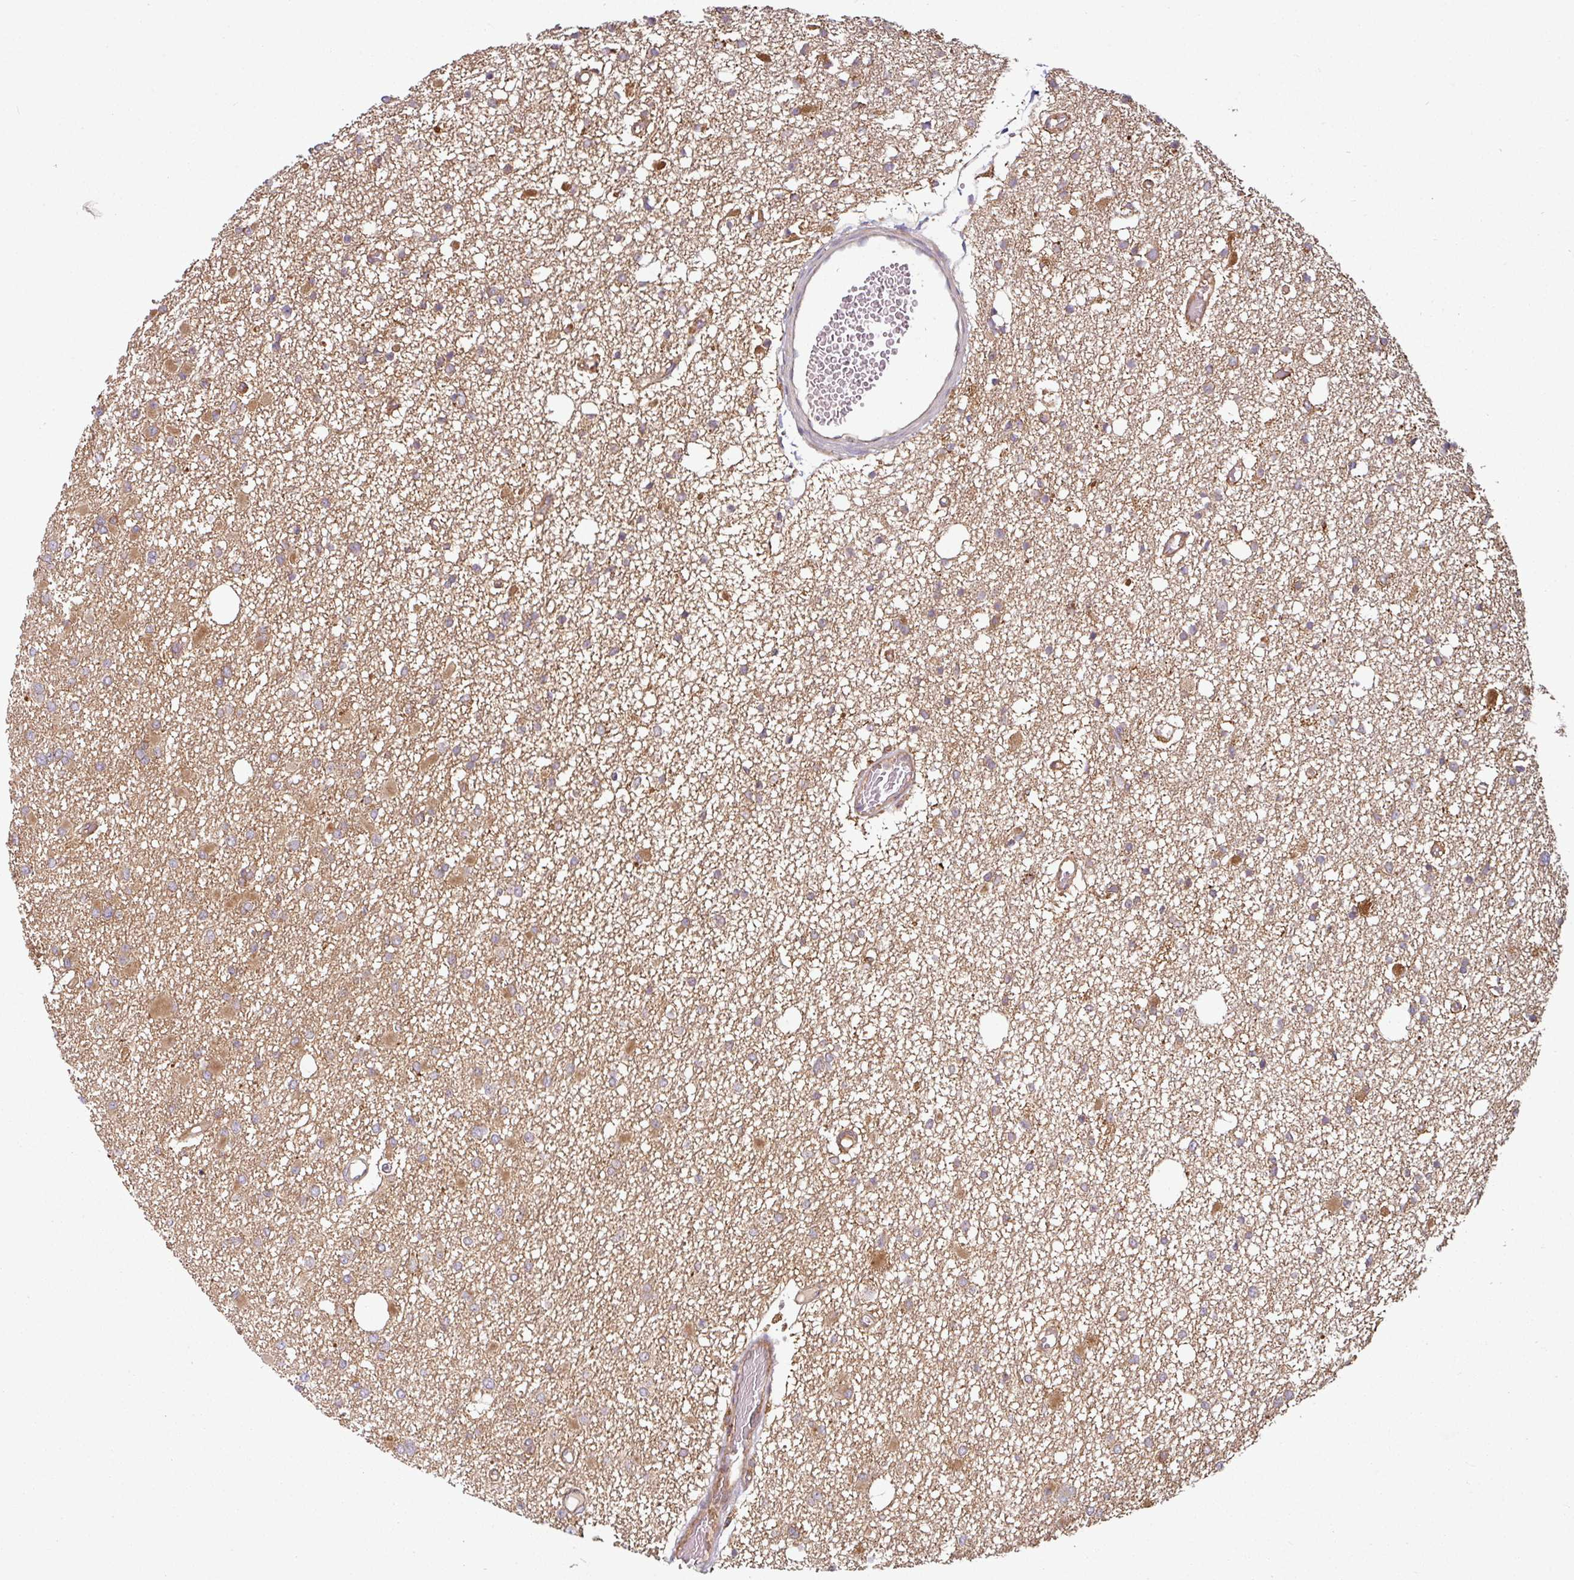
{"staining": {"intensity": "moderate", "quantity": ">75%", "location": "cytoplasmic/membranous"}, "tissue": "glioma", "cell_type": "Tumor cells", "image_type": "cancer", "snomed": [{"axis": "morphology", "description": "Glioma, malignant, Low grade"}, {"axis": "topography", "description": "Brain"}], "caption": "Immunohistochemistry image of human low-grade glioma (malignant) stained for a protein (brown), which reveals medium levels of moderate cytoplasmic/membranous positivity in about >75% of tumor cells.", "gene": "RAB5A", "patient": {"sex": "female", "age": 22}}